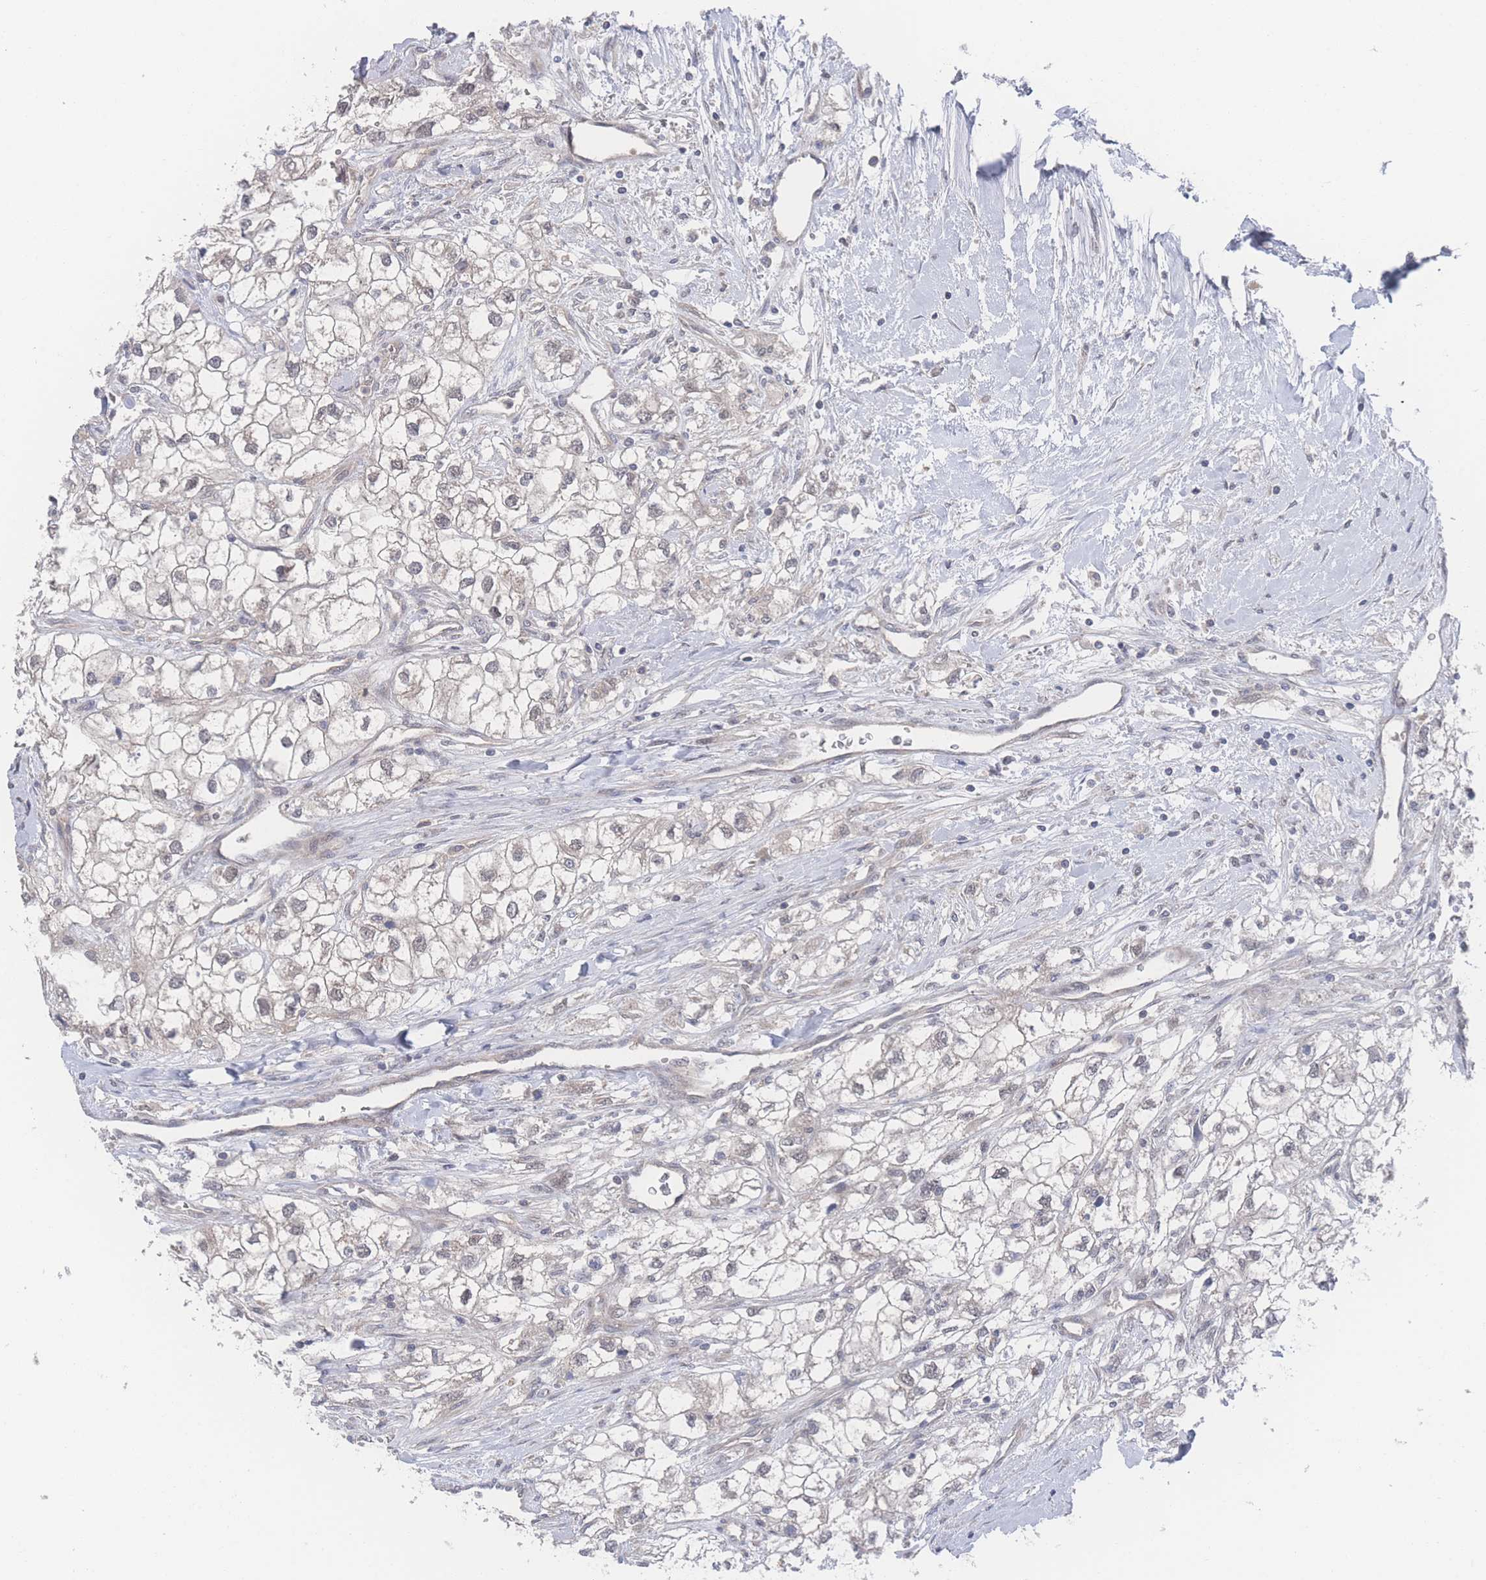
{"staining": {"intensity": "negative", "quantity": "none", "location": "none"}, "tissue": "renal cancer", "cell_type": "Tumor cells", "image_type": "cancer", "snomed": [{"axis": "morphology", "description": "Adenocarcinoma, NOS"}, {"axis": "topography", "description": "Kidney"}], "caption": "Immunohistochemistry (IHC) image of neoplastic tissue: renal cancer stained with DAB shows no significant protein positivity in tumor cells. (Stains: DAB (3,3'-diaminobenzidine) immunohistochemistry (IHC) with hematoxylin counter stain, Microscopy: brightfield microscopy at high magnification).", "gene": "NBEAL1", "patient": {"sex": "male", "age": 59}}